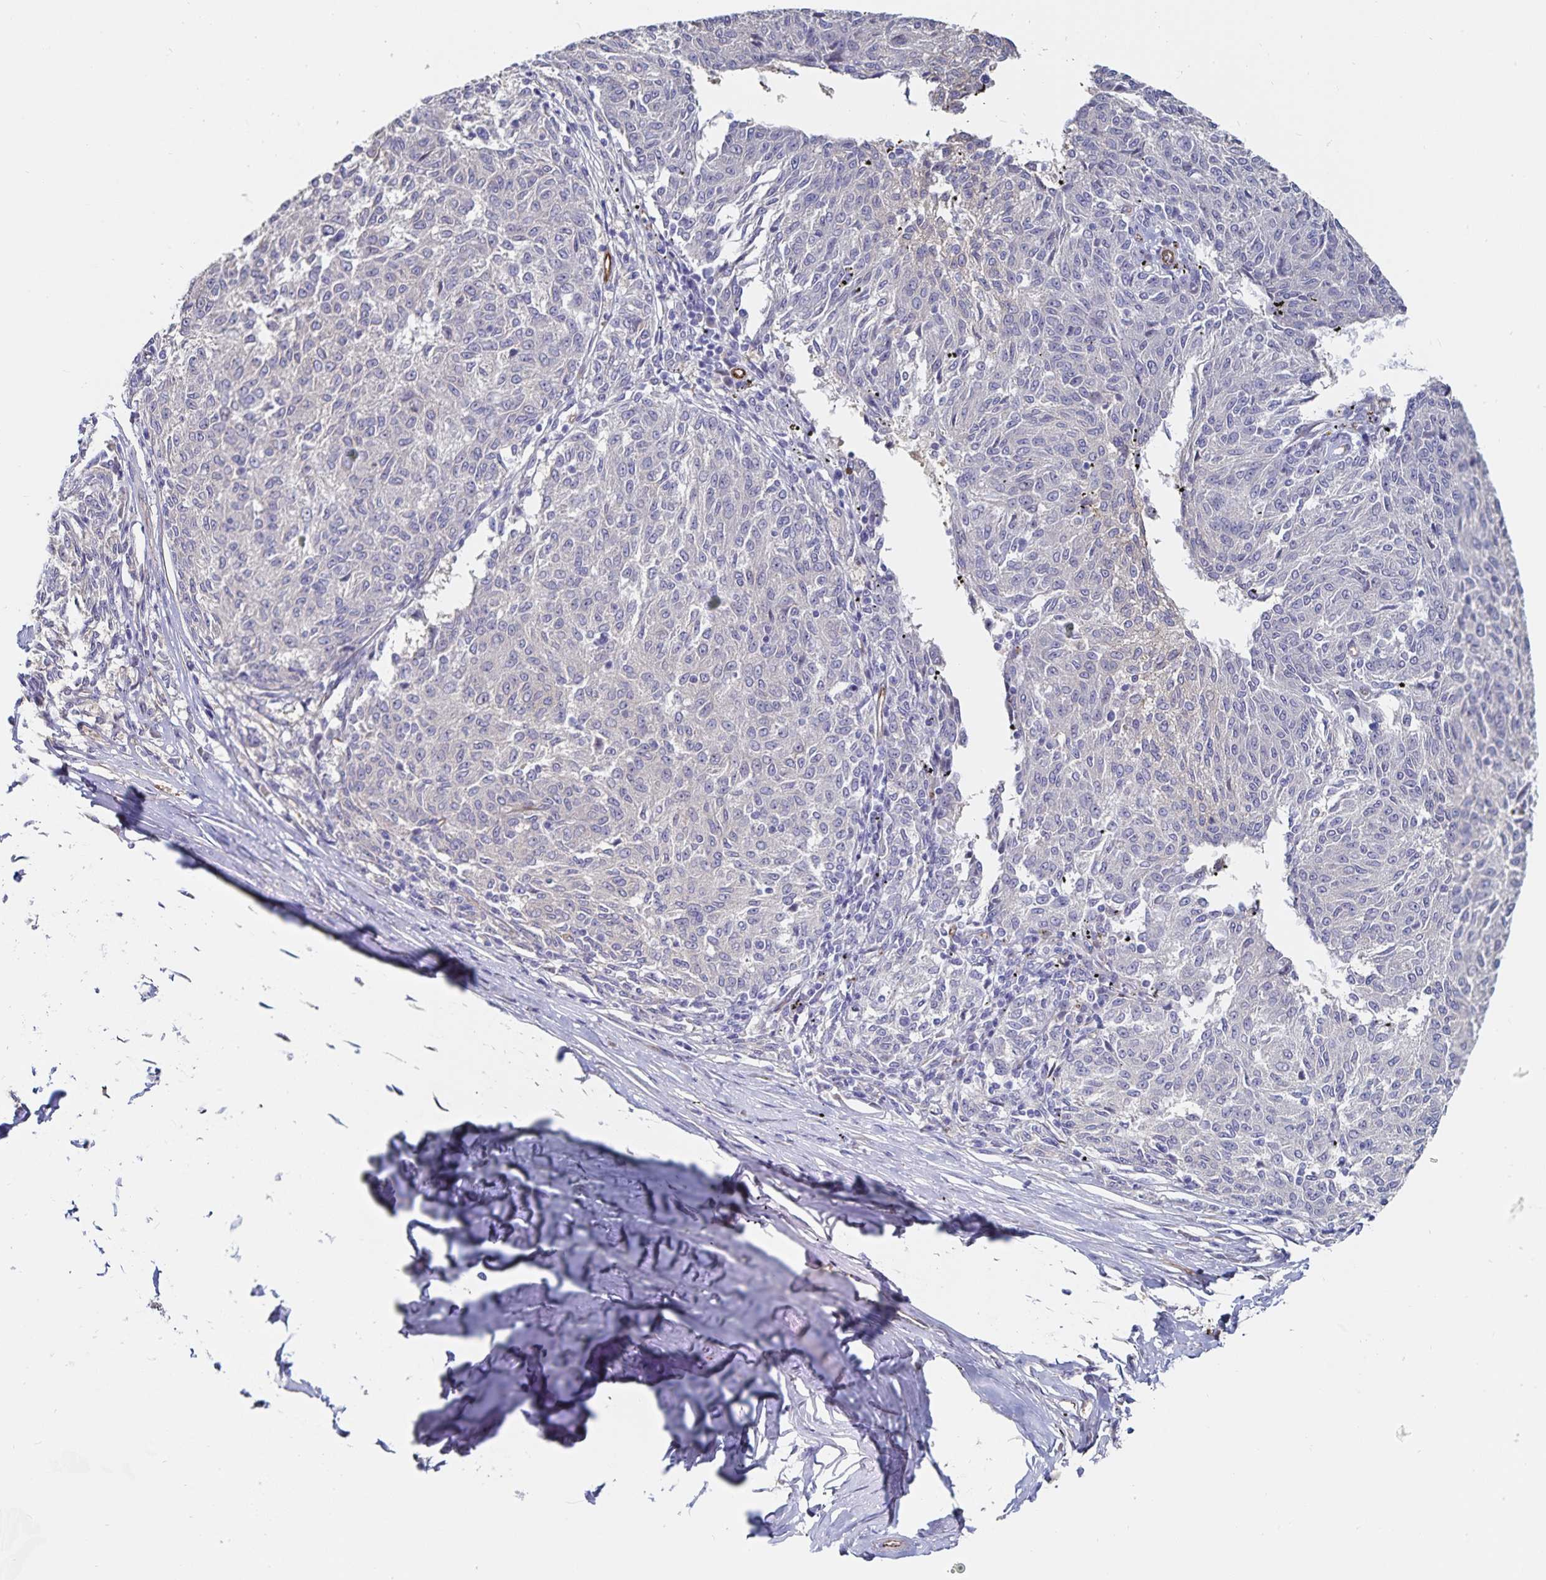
{"staining": {"intensity": "negative", "quantity": "none", "location": "none"}, "tissue": "melanoma", "cell_type": "Tumor cells", "image_type": "cancer", "snomed": [{"axis": "morphology", "description": "Malignant melanoma, NOS"}, {"axis": "topography", "description": "Skin"}], "caption": "Image shows no significant protein positivity in tumor cells of melanoma. (Immunohistochemistry, brightfield microscopy, high magnification).", "gene": "SSTR1", "patient": {"sex": "female", "age": 72}}